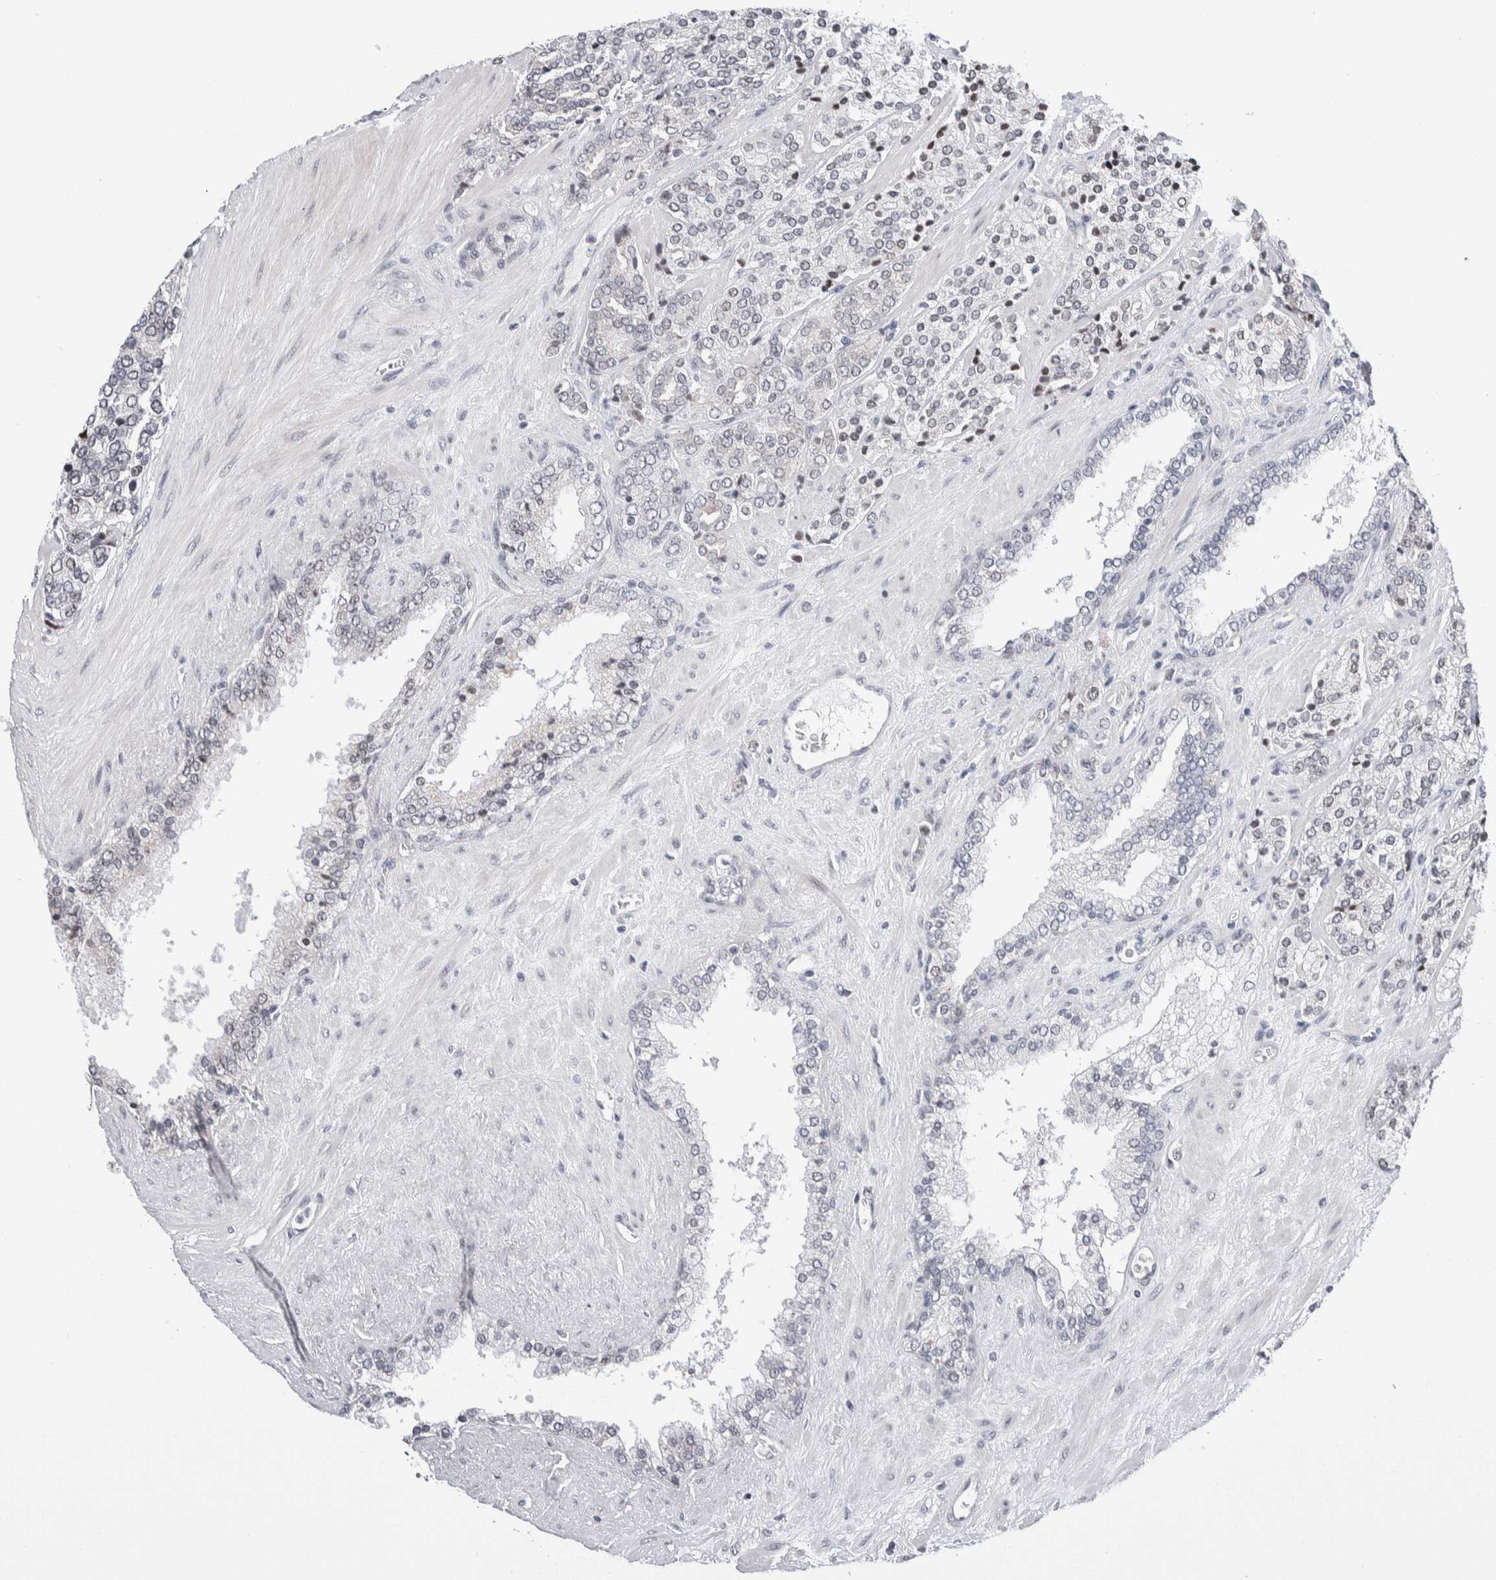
{"staining": {"intensity": "negative", "quantity": "none", "location": "none"}, "tissue": "prostate cancer", "cell_type": "Tumor cells", "image_type": "cancer", "snomed": [{"axis": "morphology", "description": "Adenocarcinoma, High grade"}, {"axis": "topography", "description": "Prostate"}], "caption": "This is an immunohistochemistry image of human prostate adenocarcinoma (high-grade). There is no expression in tumor cells.", "gene": "NEUROD1", "patient": {"sex": "male", "age": 71}}